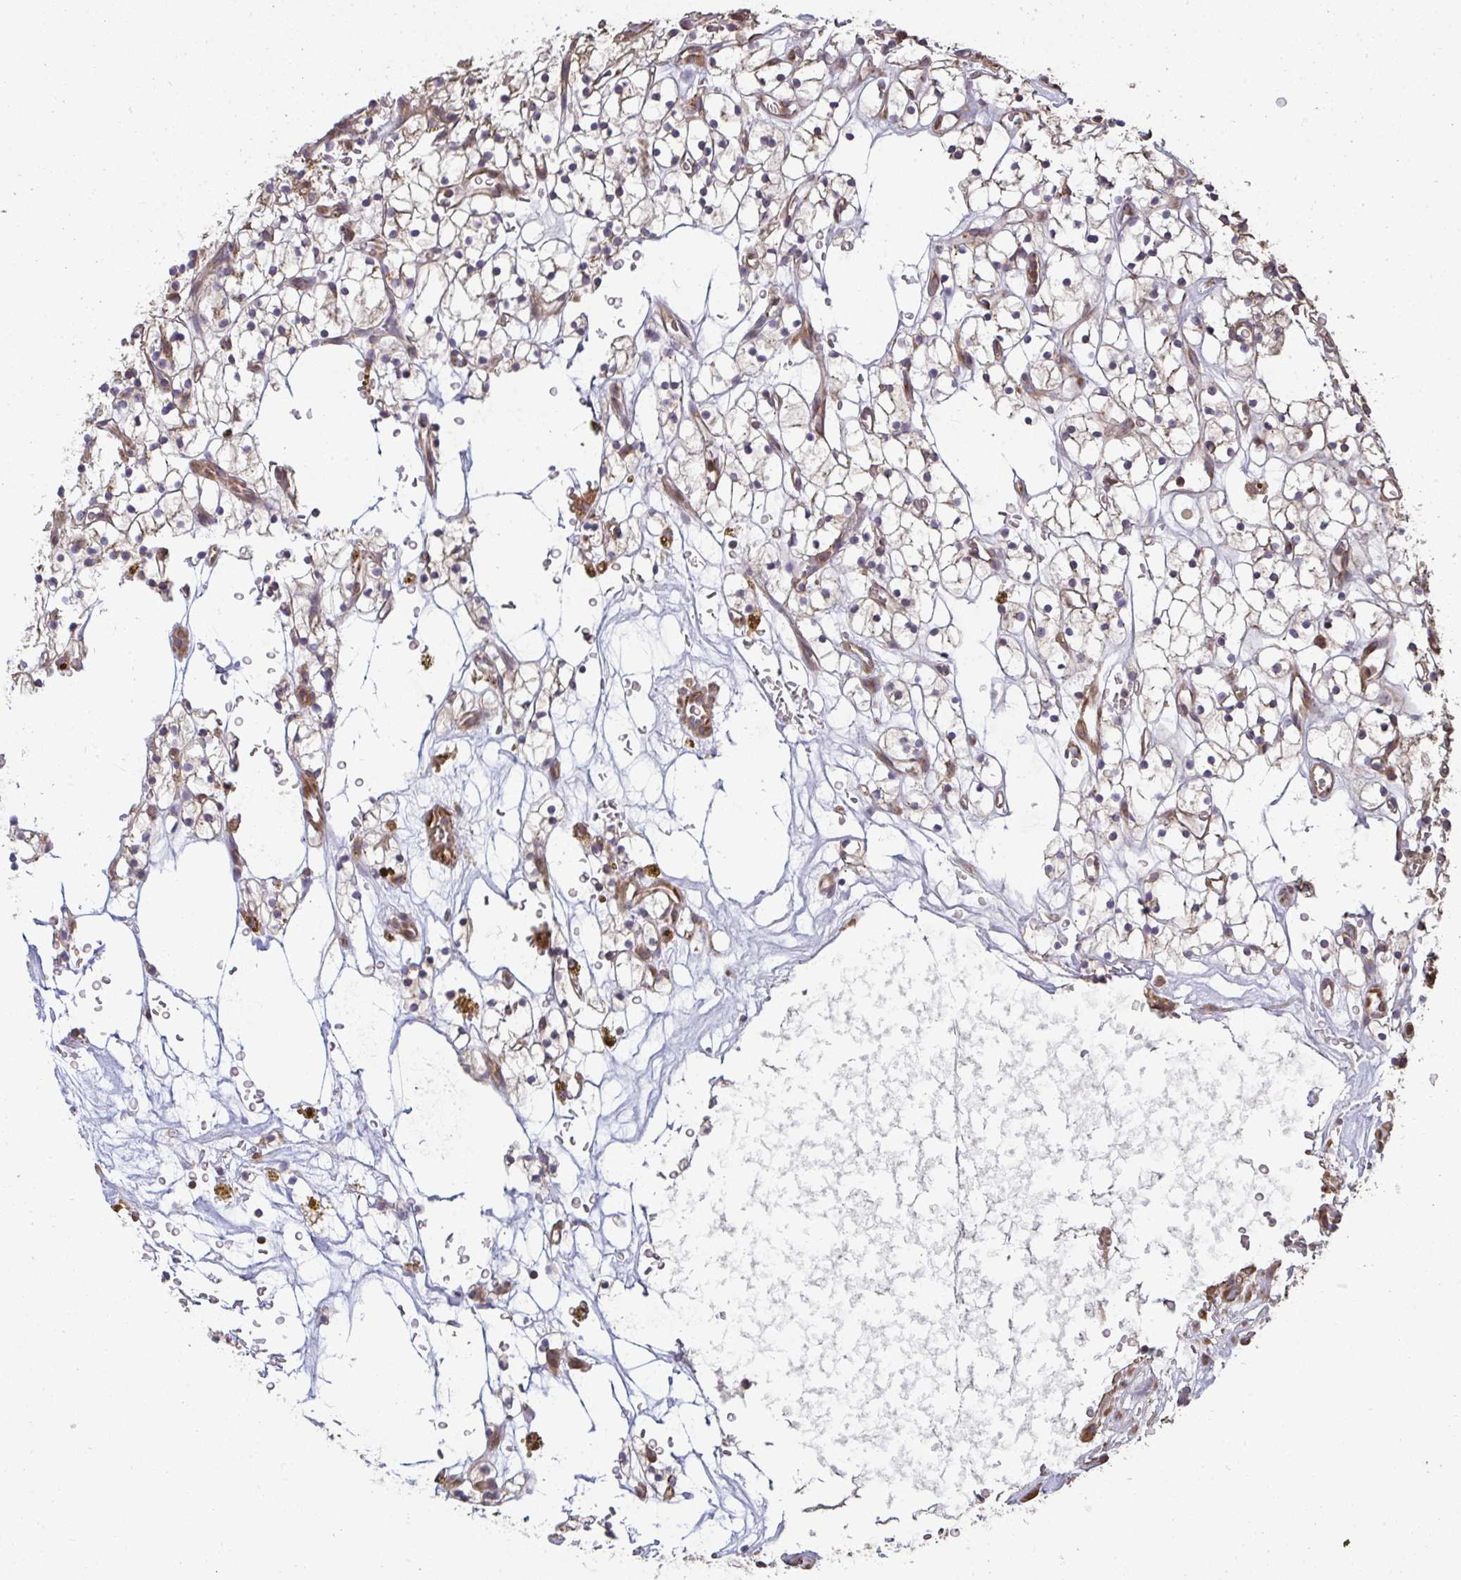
{"staining": {"intensity": "negative", "quantity": "none", "location": "none"}, "tissue": "renal cancer", "cell_type": "Tumor cells", "image_type": "cancer", "snomed": [{"axis": "morphology", "description": "Adenocarcinoma, NOS"}, {"axis": "topography", "description": "Kidney"}], "caption": "DAB (3,3'-diaminobenzidine) immunohistochemical staining of renal adenocarcinoma reveals no significant positivity in tumor cells.", "gene": "ZFYVE28", "patient": {"sex": "female", "age": 64}}